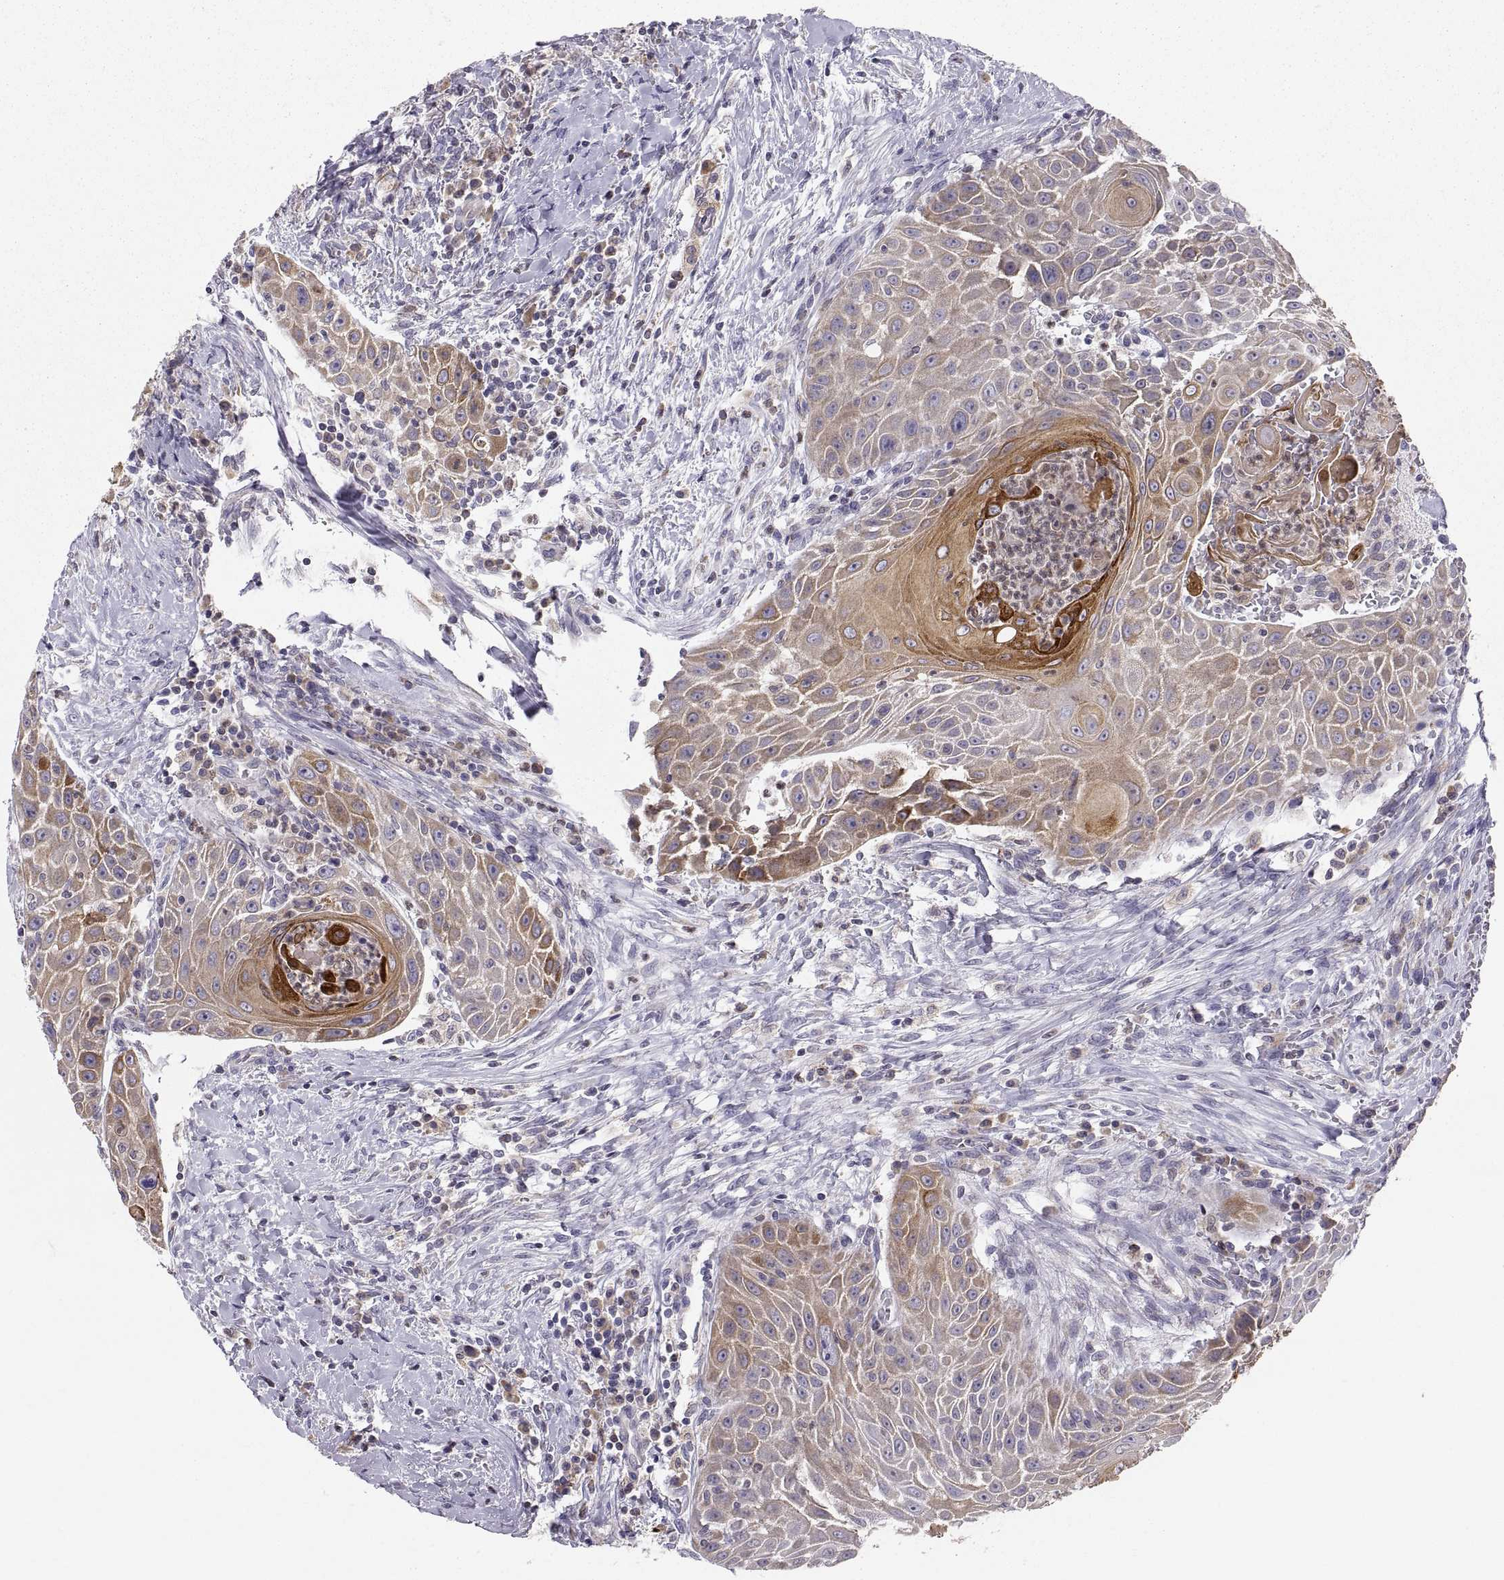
{"staining": {"intensity": "moderate", "quantity": "25%-75%", "location": "cytoplasmic/membranous"}, "tissue": "head and neck cancer", "cell_type": "Tumor cells", "image_type": "cancer", "snomed": [{"axis": "morphology", "description": "Squamous cell carcinoma, NOS"}, {"axis": "topography", "description": "Head-Neck"}], "caption": "Brown immunohistochemical staining in head and neck cancer (squamous cell carcinoma) demonstrates moderate cytoplasmic/membranous positivity in about 25%-75% of tumor cells.", "gene": "ERO1A", "patient": {"sex": "male", "age": 69}}